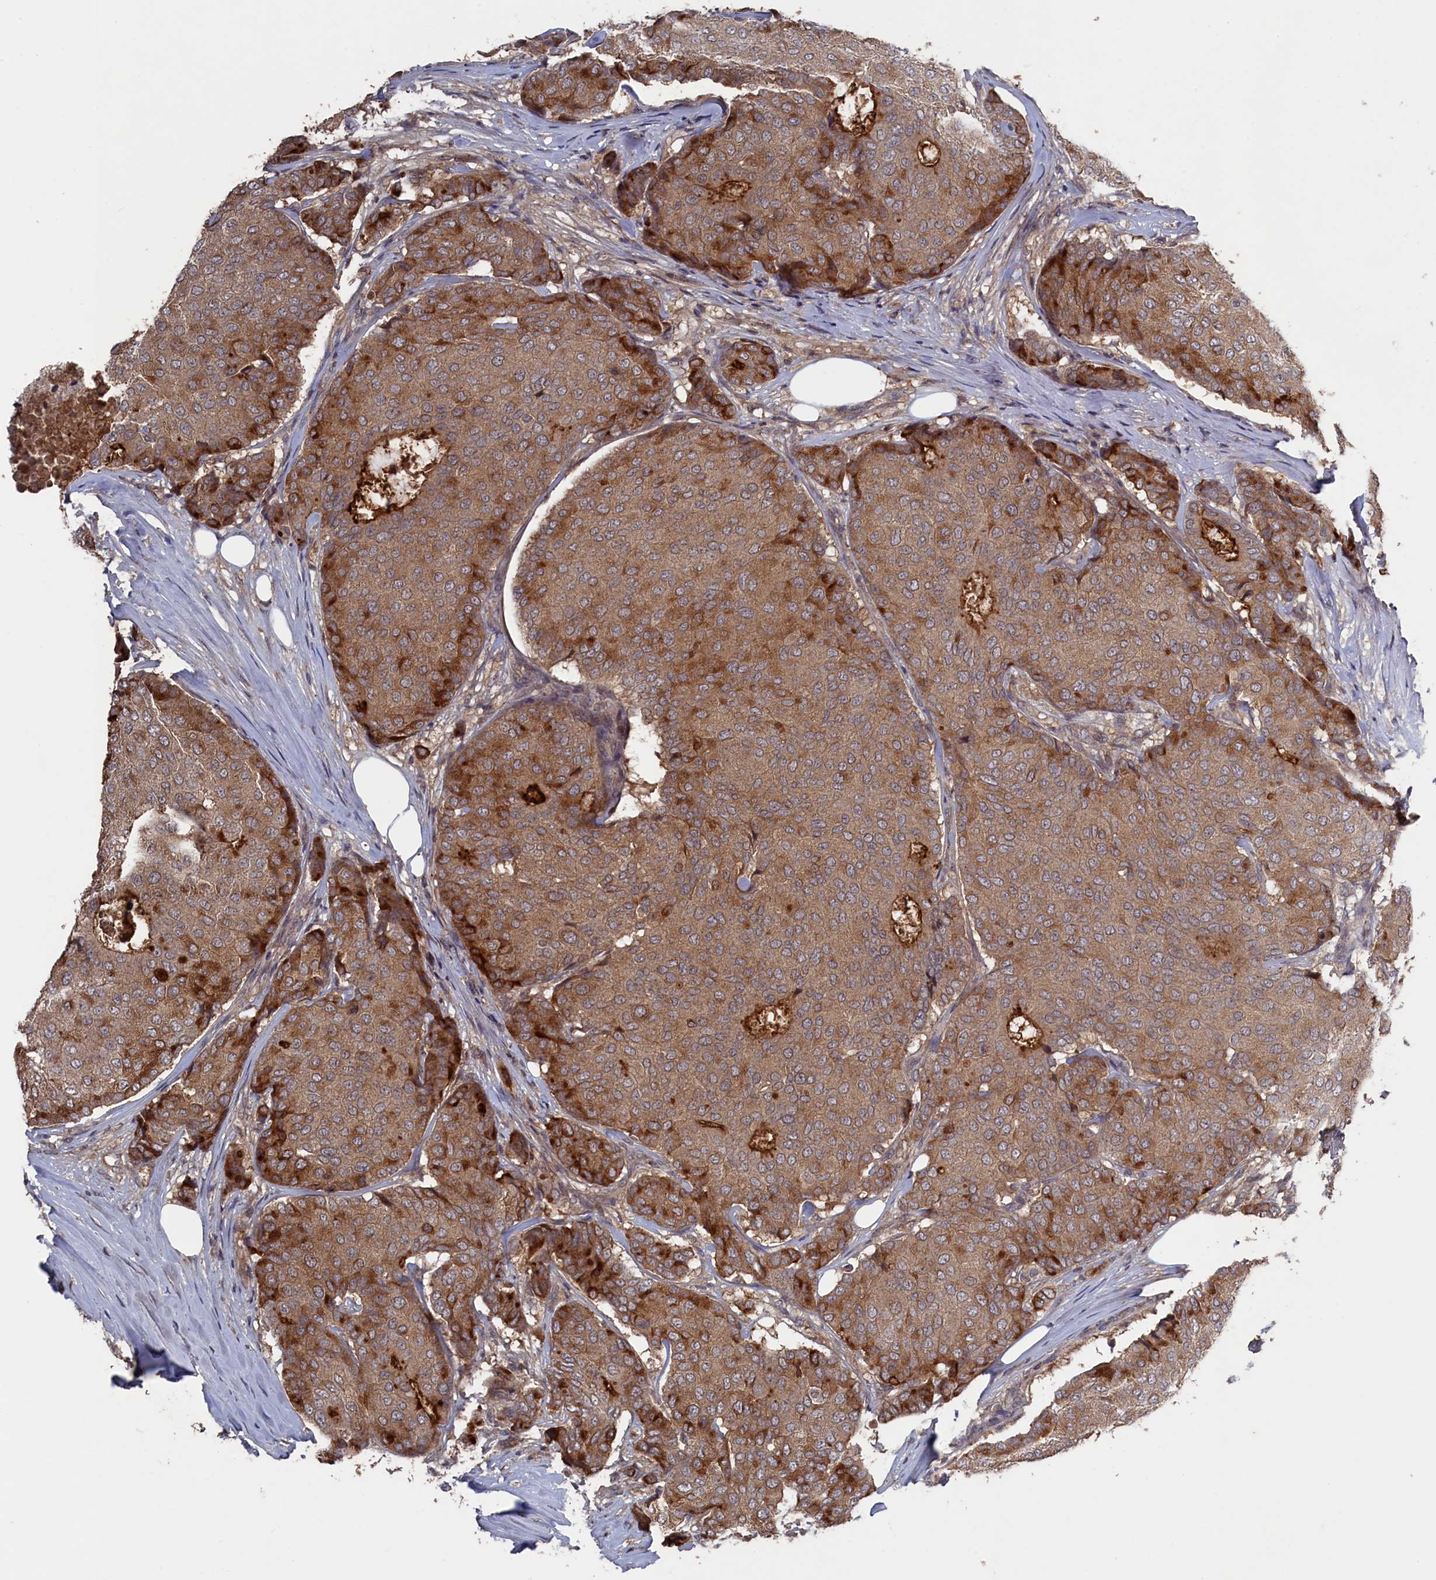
{"staining": {"intensity": "moderate", "quantity": ">75%", "location": "cytoplasmic/membranous"}, "tissue": "breast cancer", "cell_type": "Tumor cells", "image_type": "cancer", "snomed": [{"axis": "morphology", "description": "Duct carcinoma"}, {"axis": "topography", "description": "Breast"}], "caption": "Immunohistochemical staining of intraductal carcinoma (breast) exhibits medium levels of moderate cytoplasmic/membranous protein positivity in approximately >75% of tumor cells.", "gene": "TMC5", "patient": {"sex": "female", "age": 75}}